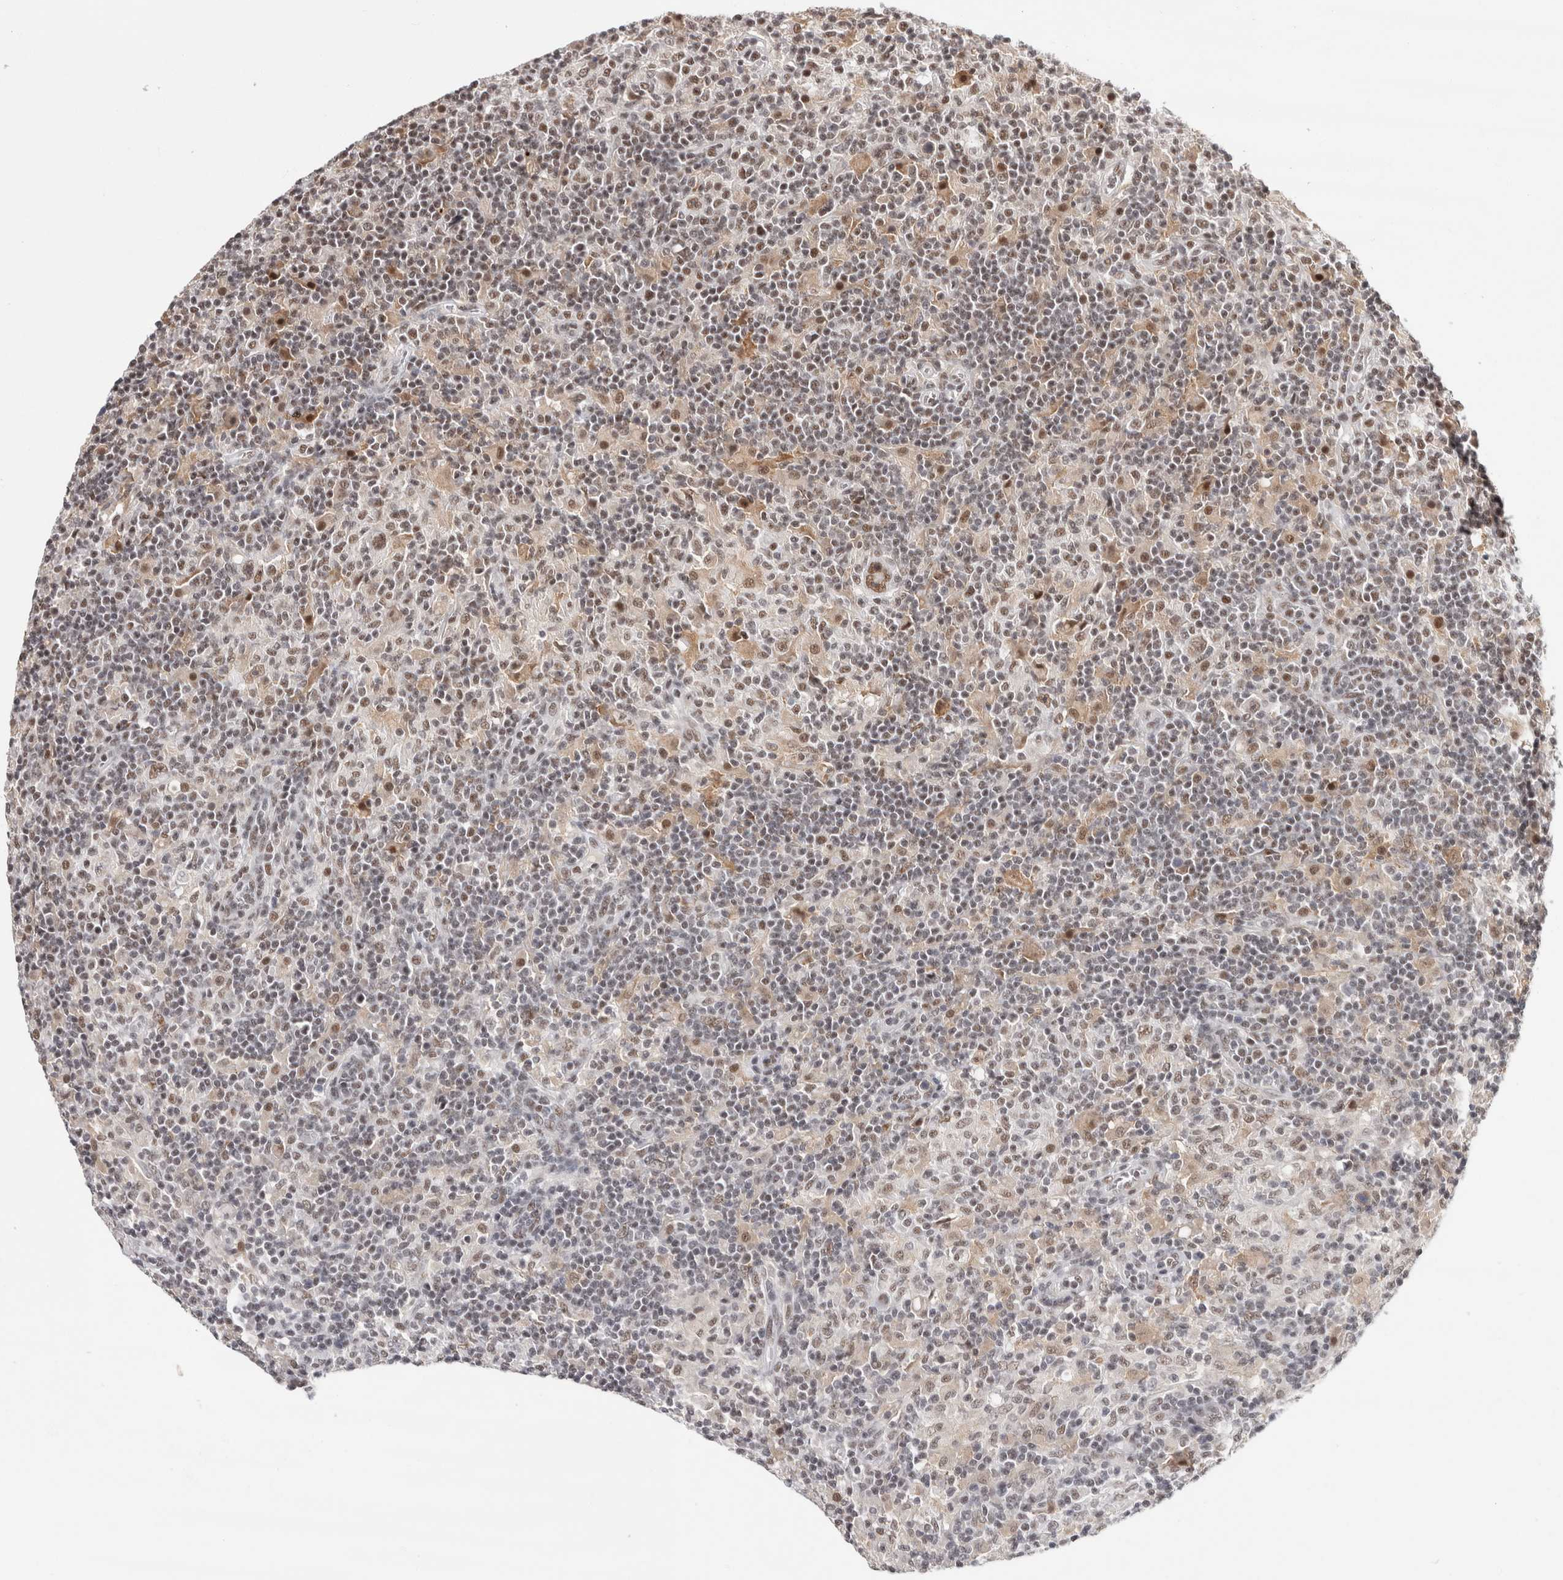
{"staining": {"intensity": "weak", "quantity": ">75%", "location": "nuclear"}, "tissue": "lymphoma", "cell_type": "Tumor cells", "image_type": "cancer", "snomed": [{"axis": "morphology", "description": "Hodgkin's disease, NOS"}, {"axis": "topography", "description": "Lymph node"}], "caption": "Immunohistochemistry (IHC) photomicrograph of human lymphoma stained for a protein (brown), which displays low levels of weak nuclear expression in about >75% of tumor cells.", "gene": "ZNF830", "patient": {"sex": "male", "age": 70}}